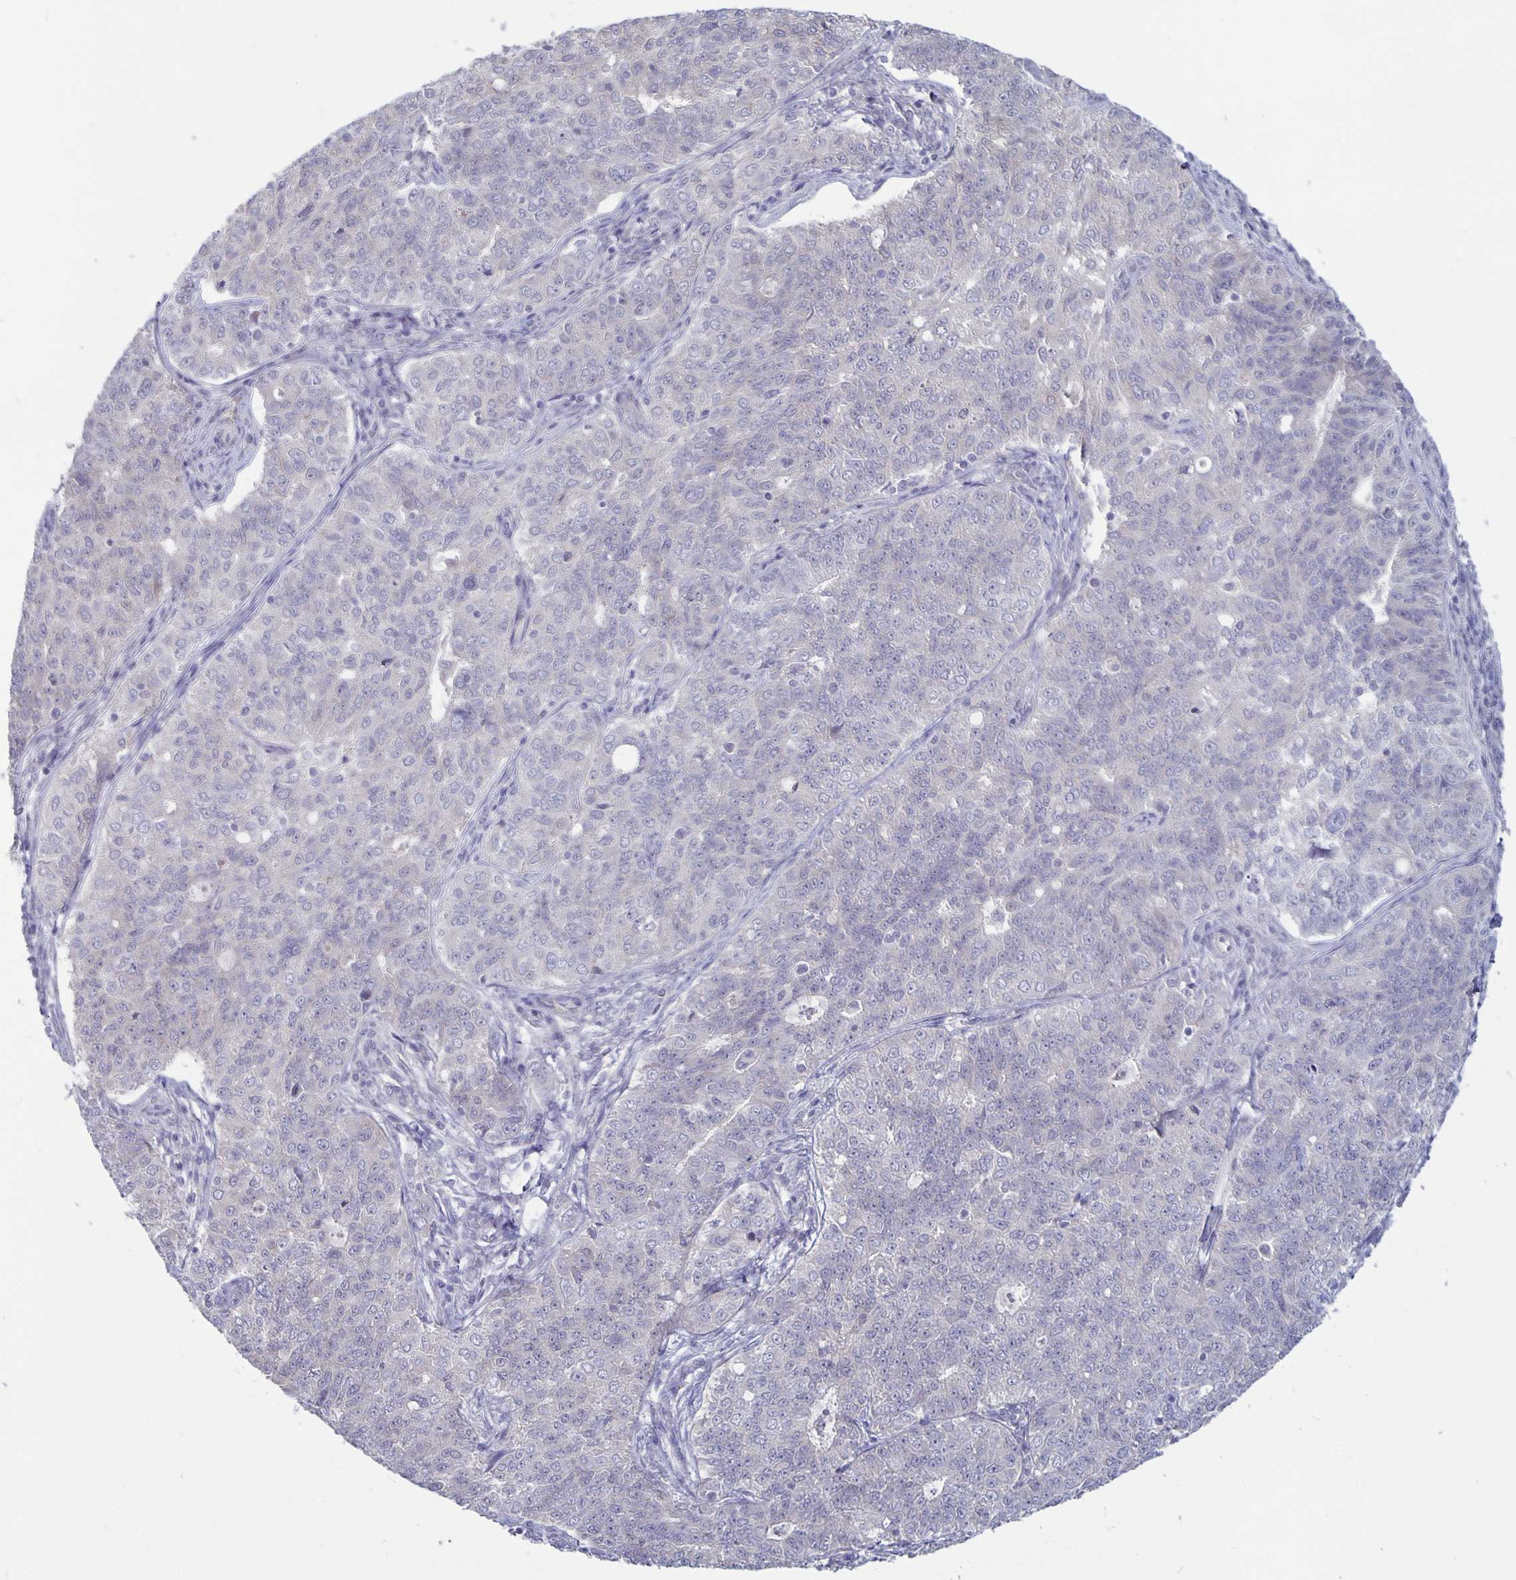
{"staining": {"intensity": "negative", "quantity": "none", "location": "none"}, "tissue": "endometrial cancer", "cell_type": "Tumor cells", "image_type": "cancer", "snomed": [{"axis": "morphology", "description": "Adenocarcinoma, NOS"}, {"axis": "topography", "description": "Endometrium"}], "caption": "This is a image of immunohistochemistry (IHC) staining of adenocarcinoma (endometrial), which shows no staining in tumor cells.", "gene": "PLCB3", "patient": {"sex": "female", "age": 43}}